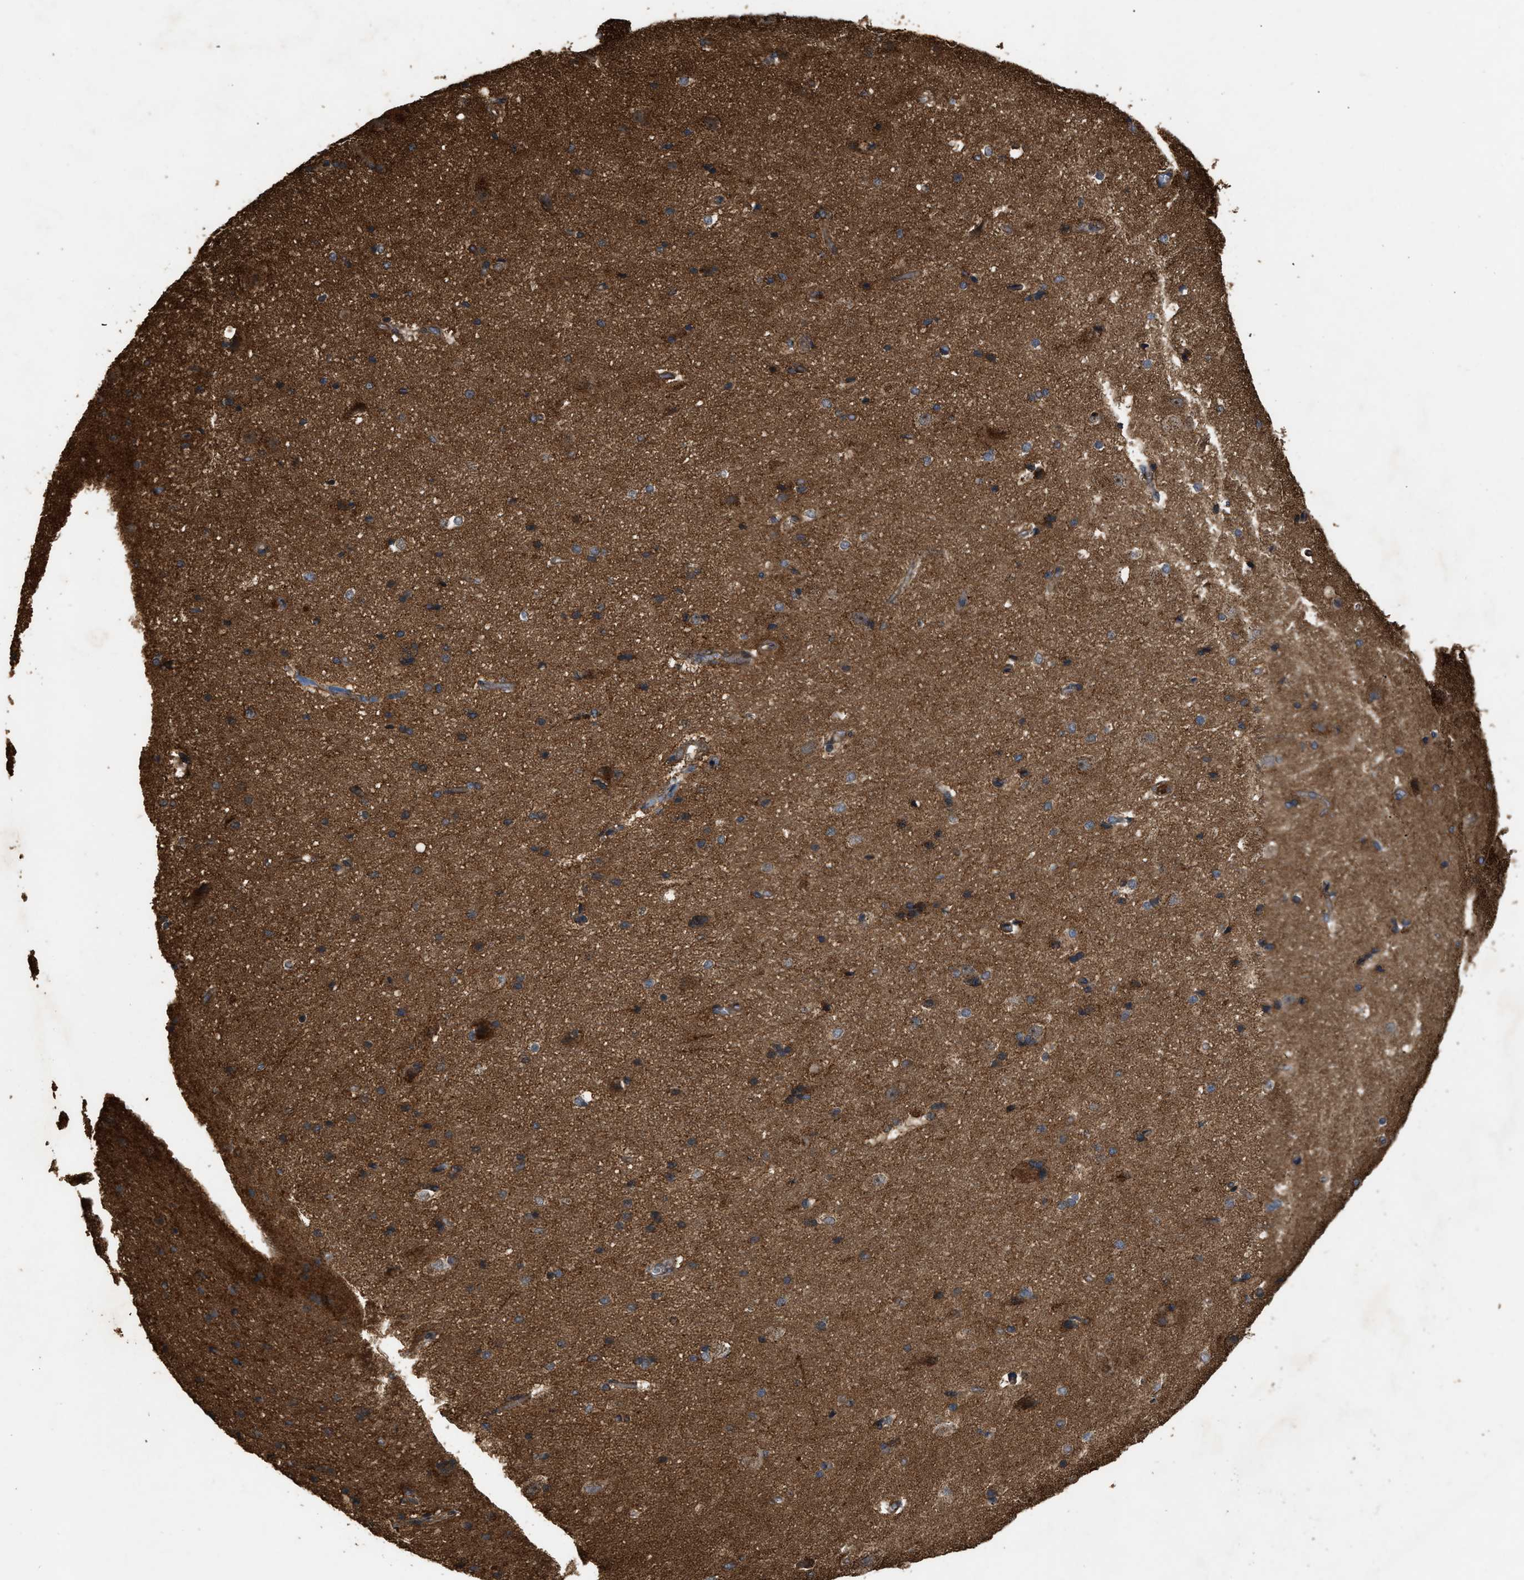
{"staining": {"intensity": "moderate", "quantity": ">75%", "location": "cytoplasmic/membranous"}, "tissue": "hippocampus", "cell_type": "Glial cells", "image_type": "normal", "snomed": [{"axis": "morphology", "description": "Normal tissue, NOS"}, {"axis": "topography", "description": "Hippocampus"}], "caption": "Moderate cytoplasmic/membranous positivity for a protein is present in approximately >75% of glial cells of benign hippocampus using immunohistochemistry.", "gene": "GNB4", "patient": {"sex": "female", "age": 19}}